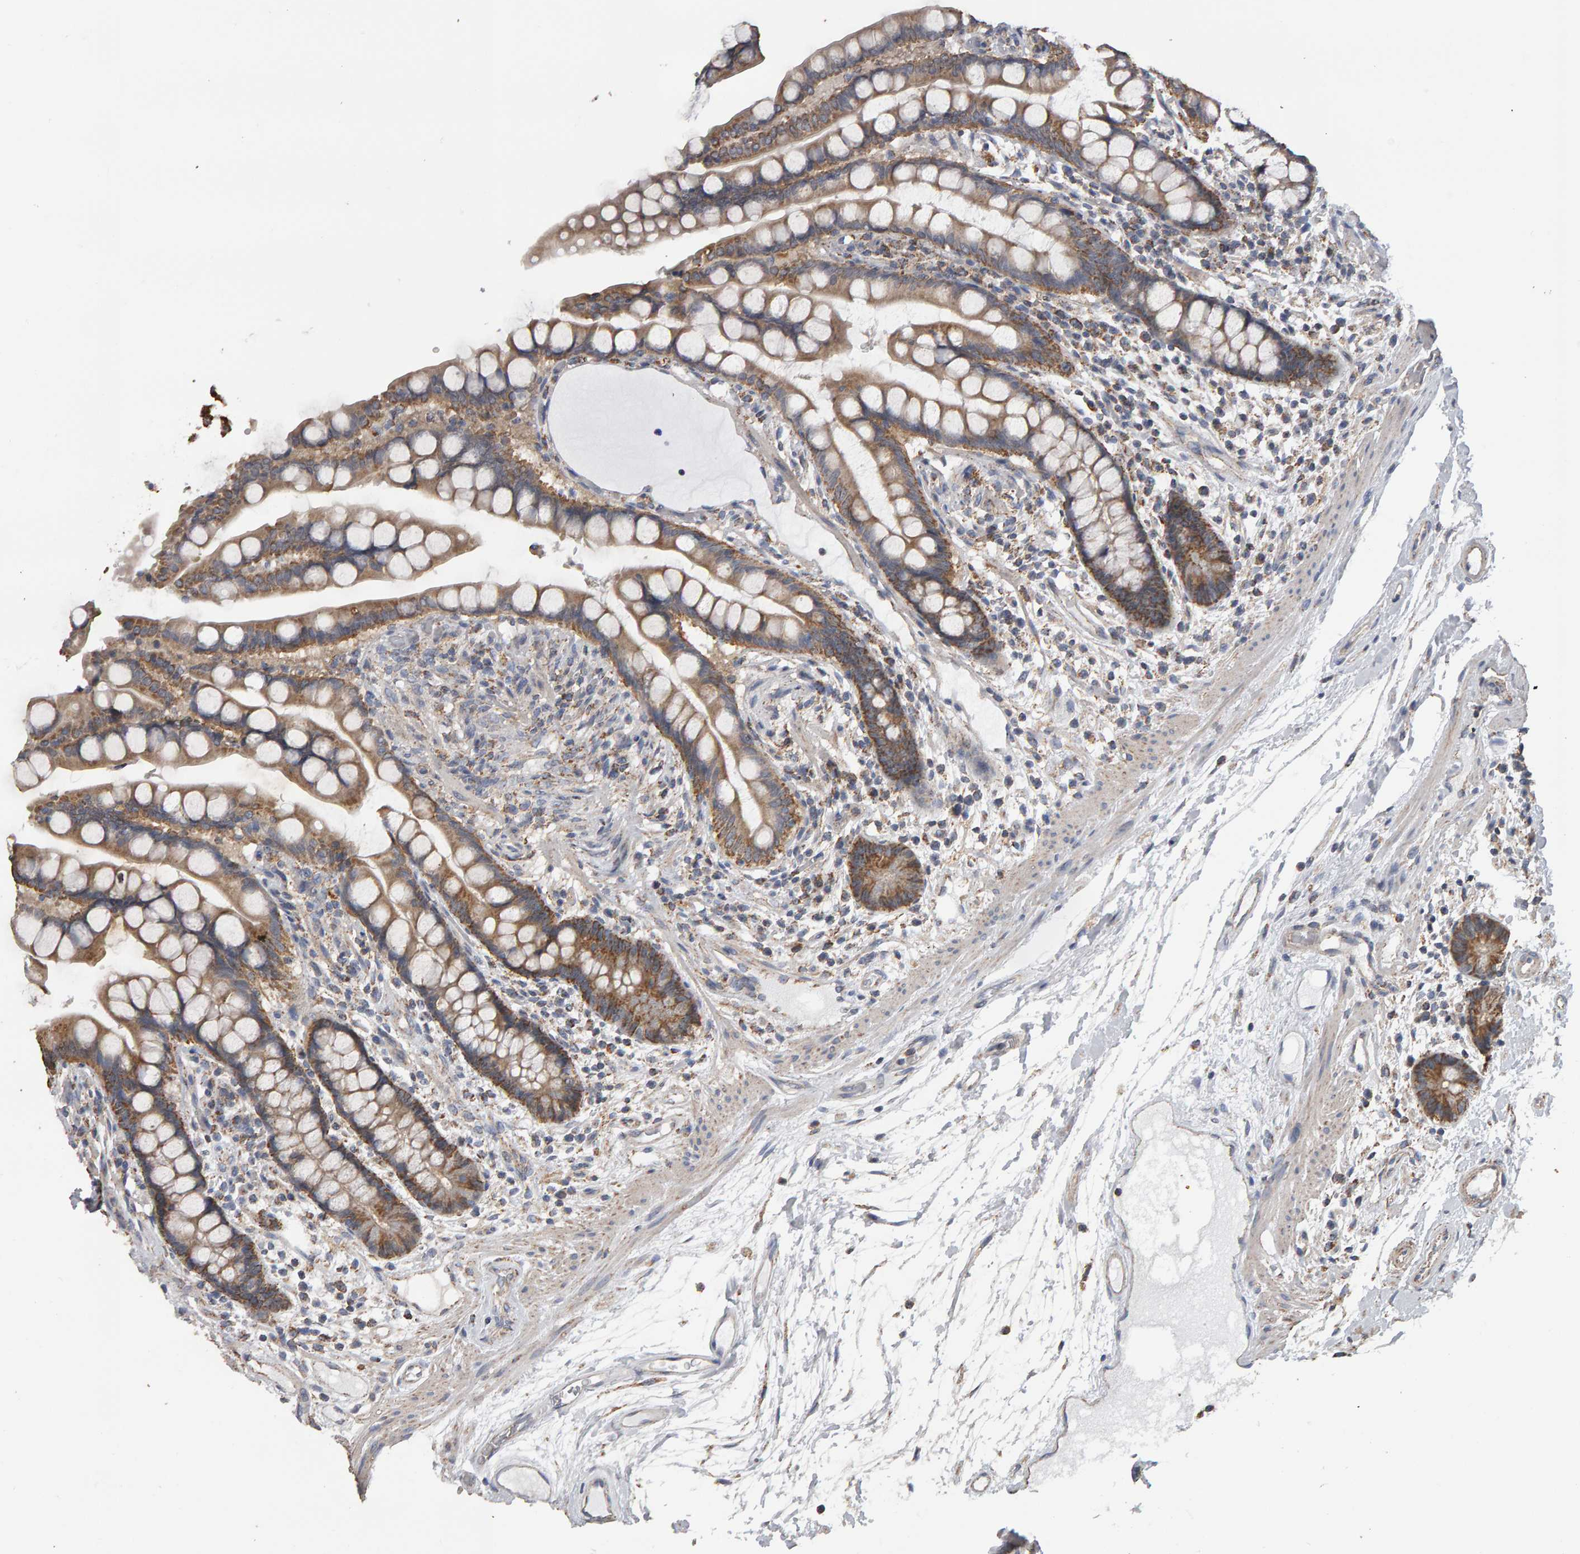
{"staining": {"intensity": "moderate", "quantity": ">75%", "location": "cytoplasmic/membranous"}, "tissue": "colon", "cell_type": "Endothelial cells", "image_type": "normal", "snomed": [{"axis": "morphology", "description": "Normal tissue, NOS"}, {"axis": "topography", "description": "Colon"}], "caption": "Immunohistochemical staining of benign colon exhibits moderate cytoplasmic/membranous protein expression in about >75% of endothelial cells.", "gene": "TOM1L1", "patient": {"sex": "male", "age": 73}}